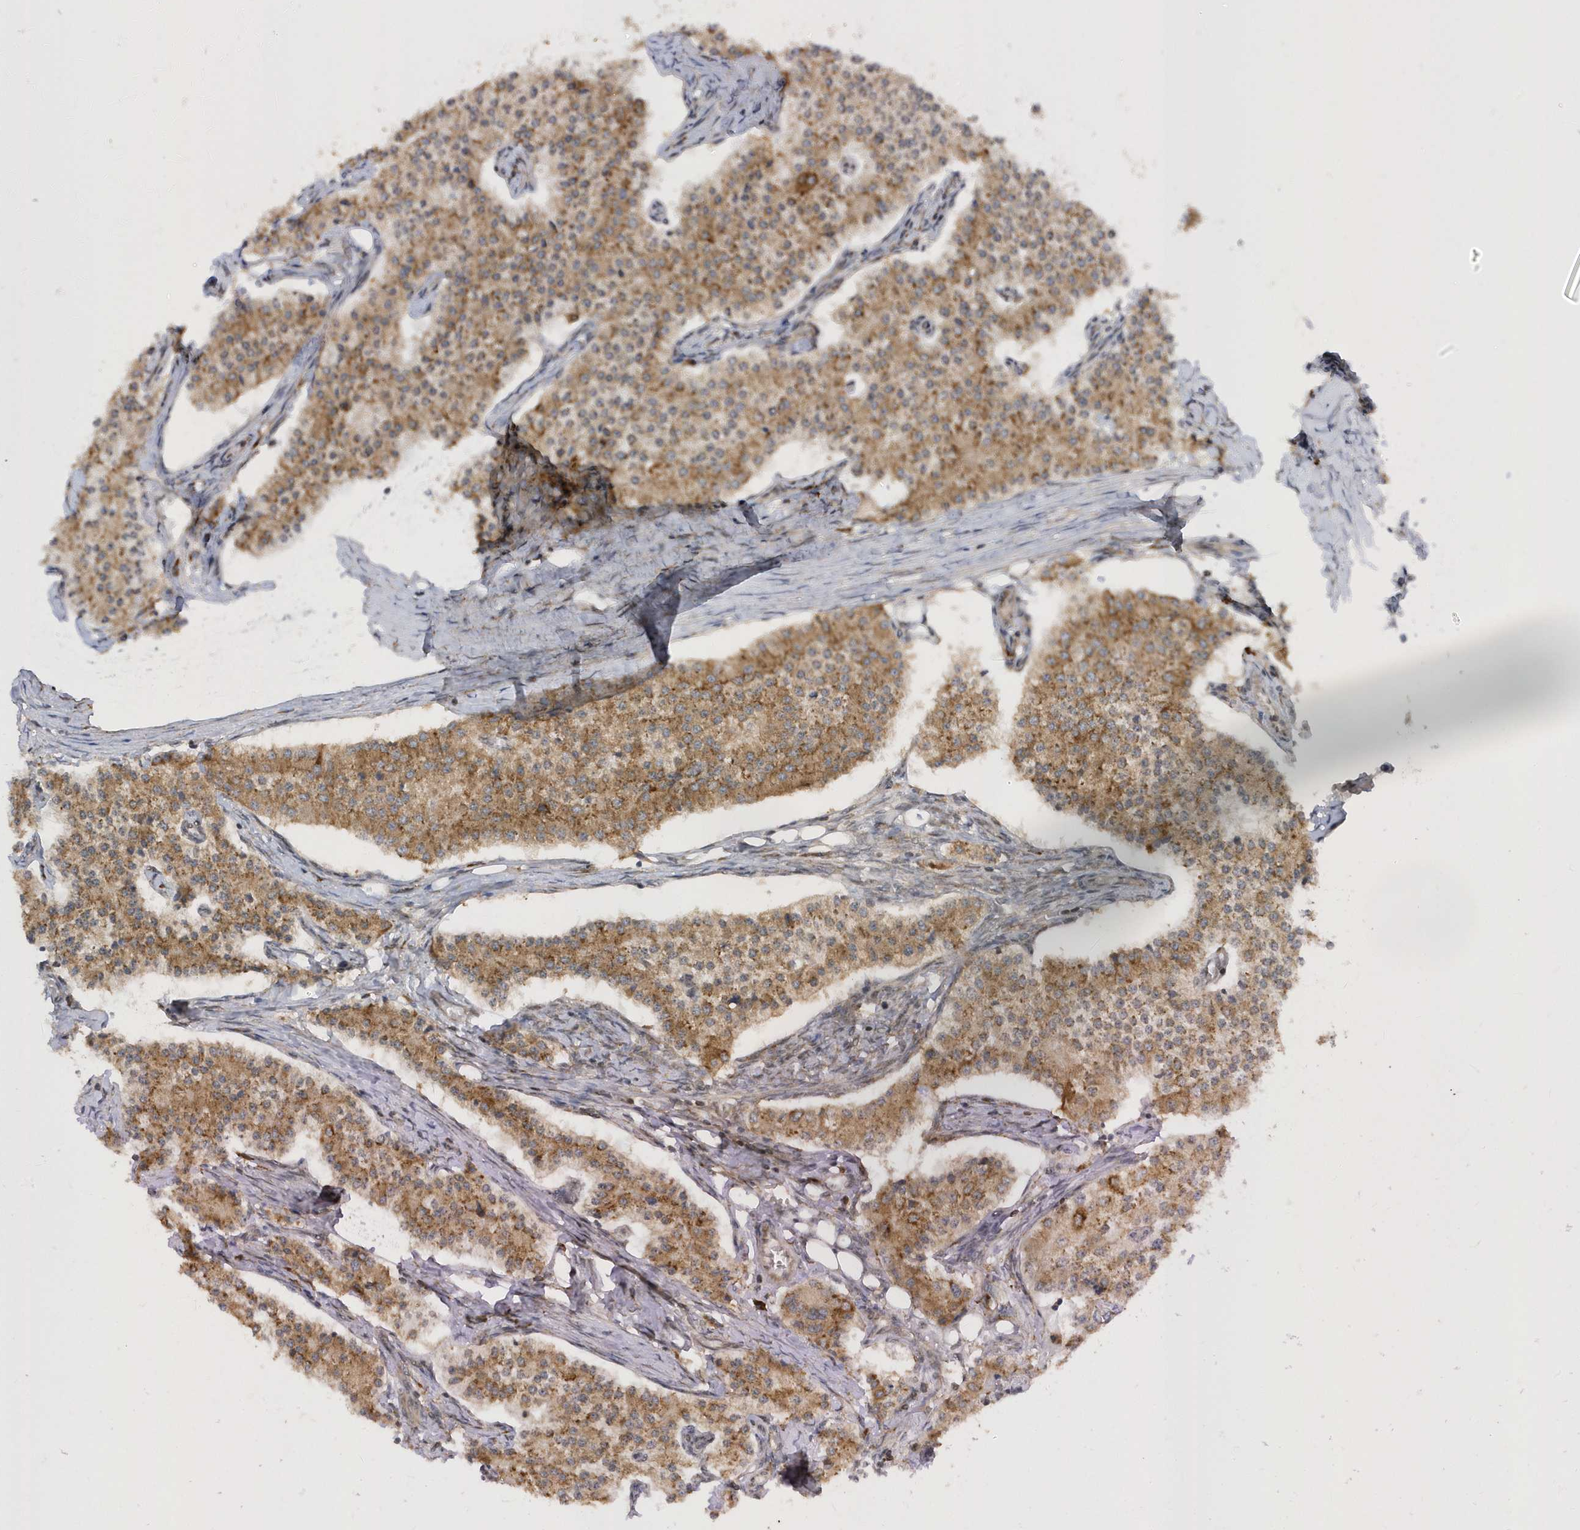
{"staining": {"intensity": "moderate", "quantity": ">75%", "location": "cytoplasmic/membranous"}, "tissue": "carcinoid", "cell_type": "Tumor cells", "image_type": "cancer", "snomed": [{"axis": "morphology", "description": "Carcinoid, malignant, NOS"}, {"axis": "topography", "description": "Colon"}], "caption": "Carcinoid (malignant) stained with DAB immunohistochemistry (IHC) reveals medium levels of moderate cytoplasmic/membranous expression in about >75% of tumor cells. (Stains: DAB in brown, nuclei in blue, Microscopy: brightfield microscopy at high magnification).", "gene": "METTL21A", "patient": {"sex": "female", "age": 52}}